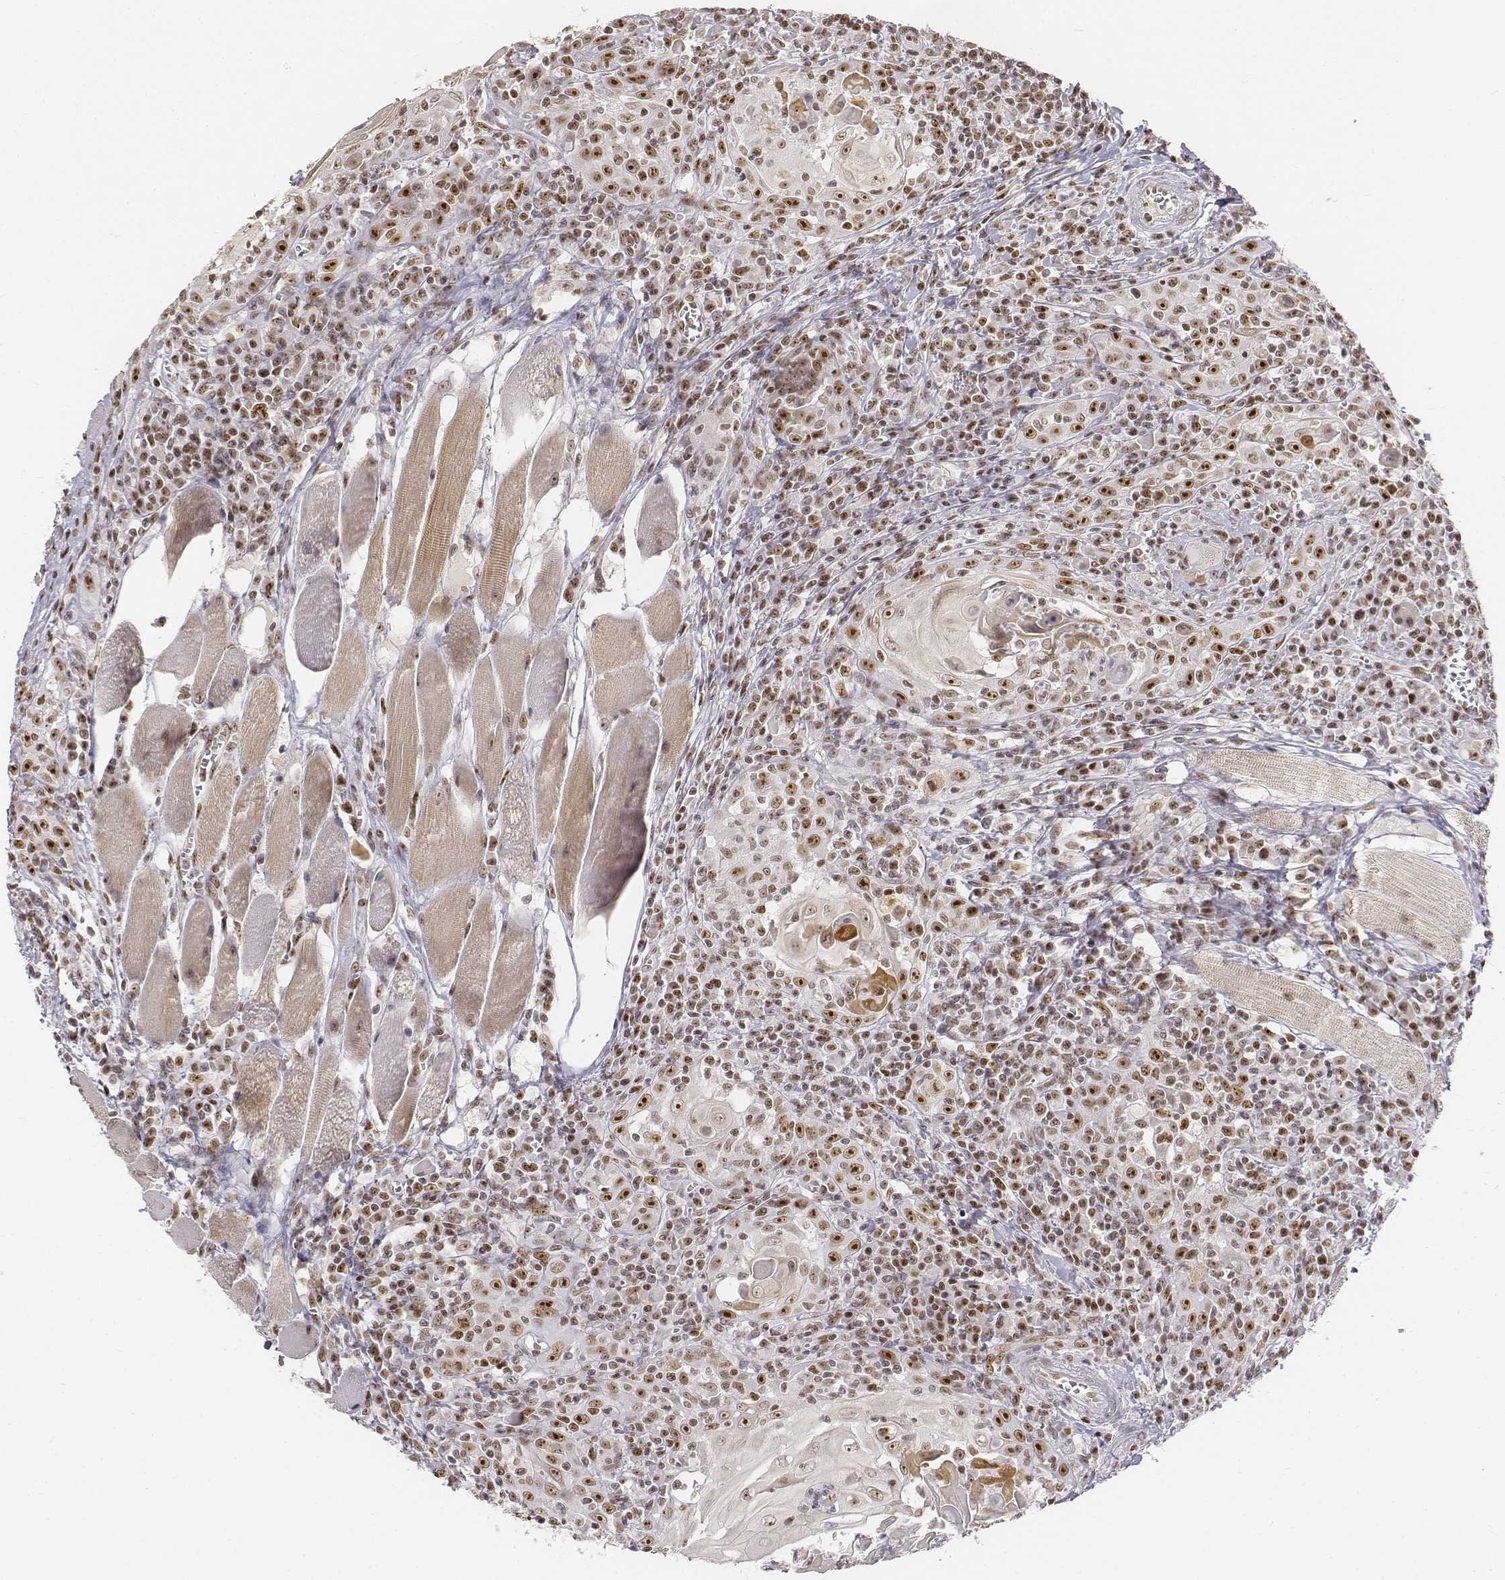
{"staining": {"intensity": "strong", "quantity": "<25%", "location": "nuclear"}, "tissue": "head and neck cancer", "cell_type": "Tumor cells", "image_type": "cancer", "snomed": [{"axis": "morphology", "description": "Squamous cell carcinoma, NOS"}, {"axis": "topography", "description": "Head-Neck"}], "caption": "A brown stain labels strong nuclear staining of a protein in human squamous cell carcinoma (head and neck) tumor cells. (Brightfield microscopy of DAB IHC at high magnification).", "gene": "PHF6", "patient": {"sex": "male", "age": 52}}